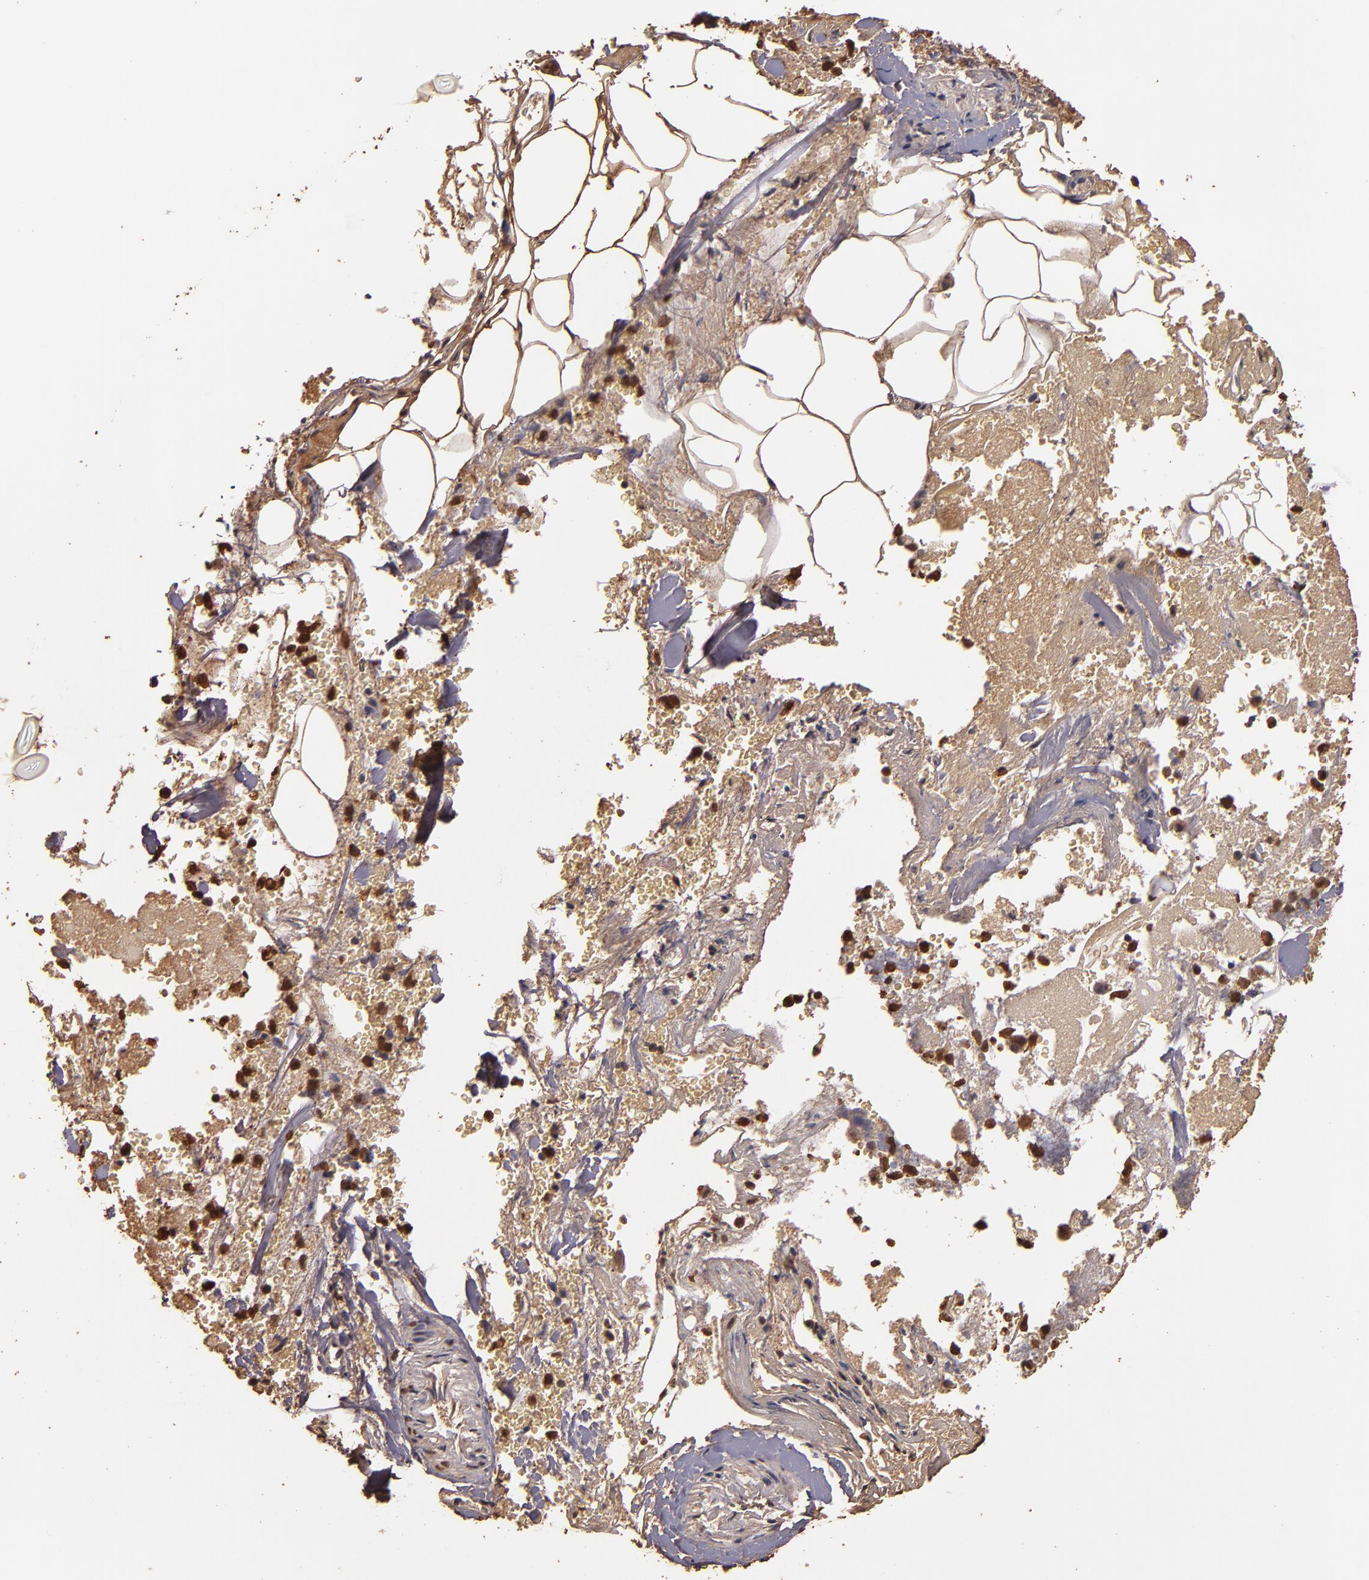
{"staining": {"intensity": "moderate", "quantity": "<25%", "location": "cytoplasmic/membranous,nuclear"}, "tissue": "adrenal gland", "cell_type": "Glandular cells", "image_type": "normal", "snomed": [{"axis": "morphology", "description": "Normal tissue, NOS"}, {"axis": "topography", "description": "Adrenal gland"}], "caption": "Immunohistochemistry (IHC) histopathology image of benign human adrenal gland stained for a protein (brown), which exhibits low levels of moderate cytoplasmic/membranous,nuclear positivity in approximately <25% of glandular cells.", "gene": "S100A6", "patient": {"sex": "female", "age": 71}}